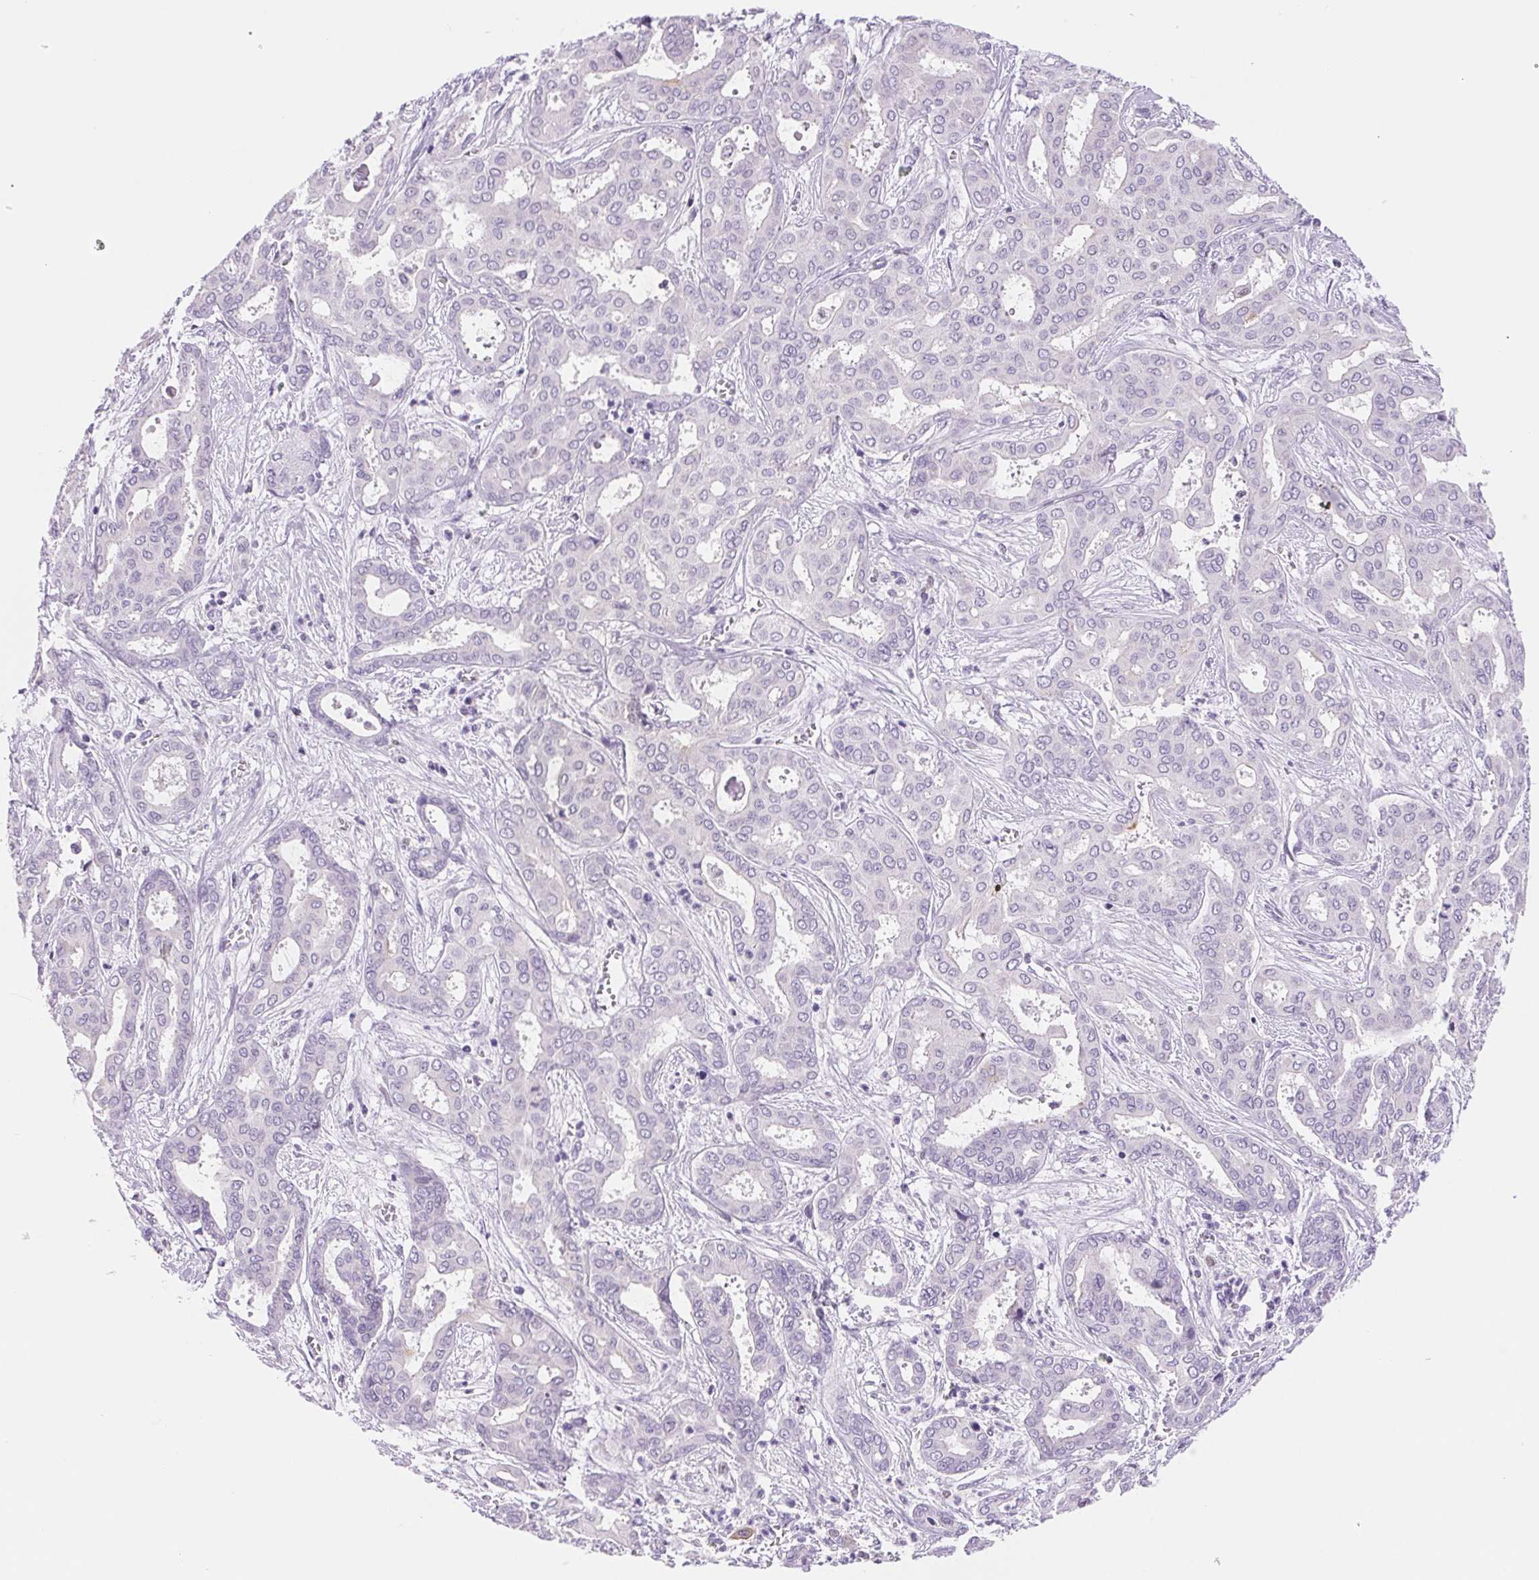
{"staining": {"intensity": "negative", "quantity": "none", "location": "none"}, "tissue": "liver cancer", "cell_type": "Tumor cells", "image_type": "cancer", "snomed": [{"axis": "morphology", "description": "Cholangiocarcinoma"}, {"axis": "topography", "description": "Liver"}], "caption": "Immunohistochemistry (IHC) image of cholangiocarcinoma (liver) stained for a protein (brown), which demonstrates no staining in tumor cells. (Immunohistochemistry, brightfield microscopy, high magnification).", "gene": "ASGR2", "patient": {"sex": "female", "age": 64}}